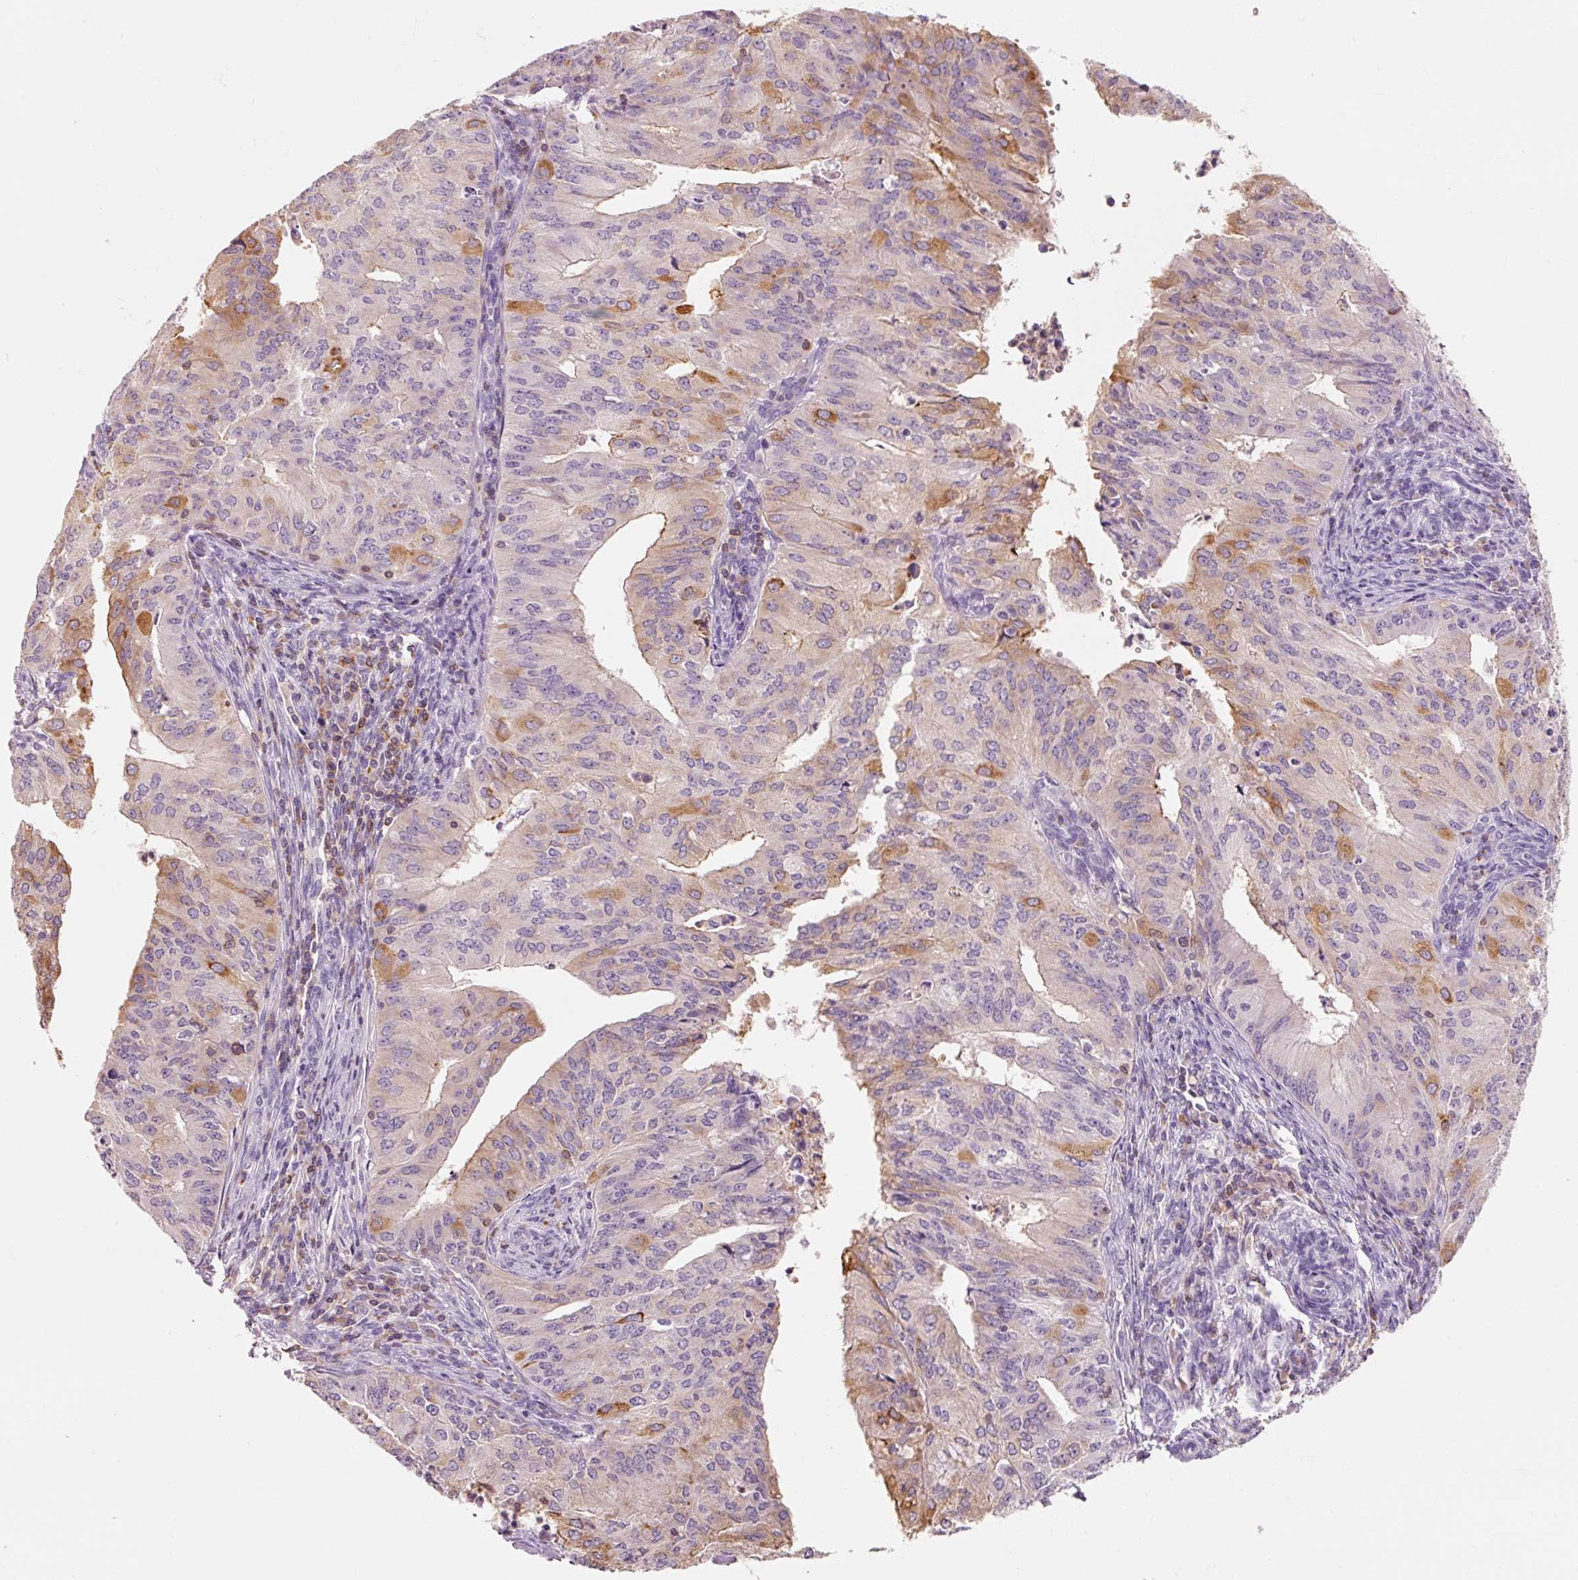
{"staining": {"intensity": "moderate", "quantity": "<25%", "location": "cytoplasmic/membranous"}, "tissue": "endometrial cancer", "cell_type": "Tumor cells", "image_type": "cancer", "snomed": [{"axis": "morphology", "description": "Adenocarcinoma, NOS"}, {"axis": "topography", "description": "Endometrium"}], "caption": "Approximately <25% of tumor cells in human endometrial cancer reveal moderate cytoplasmic/membranous protein expression as visualized by brown immunohistochemical staining.", "gene": "OR8K1", "patient": {"sex": "female", "age": 50}}